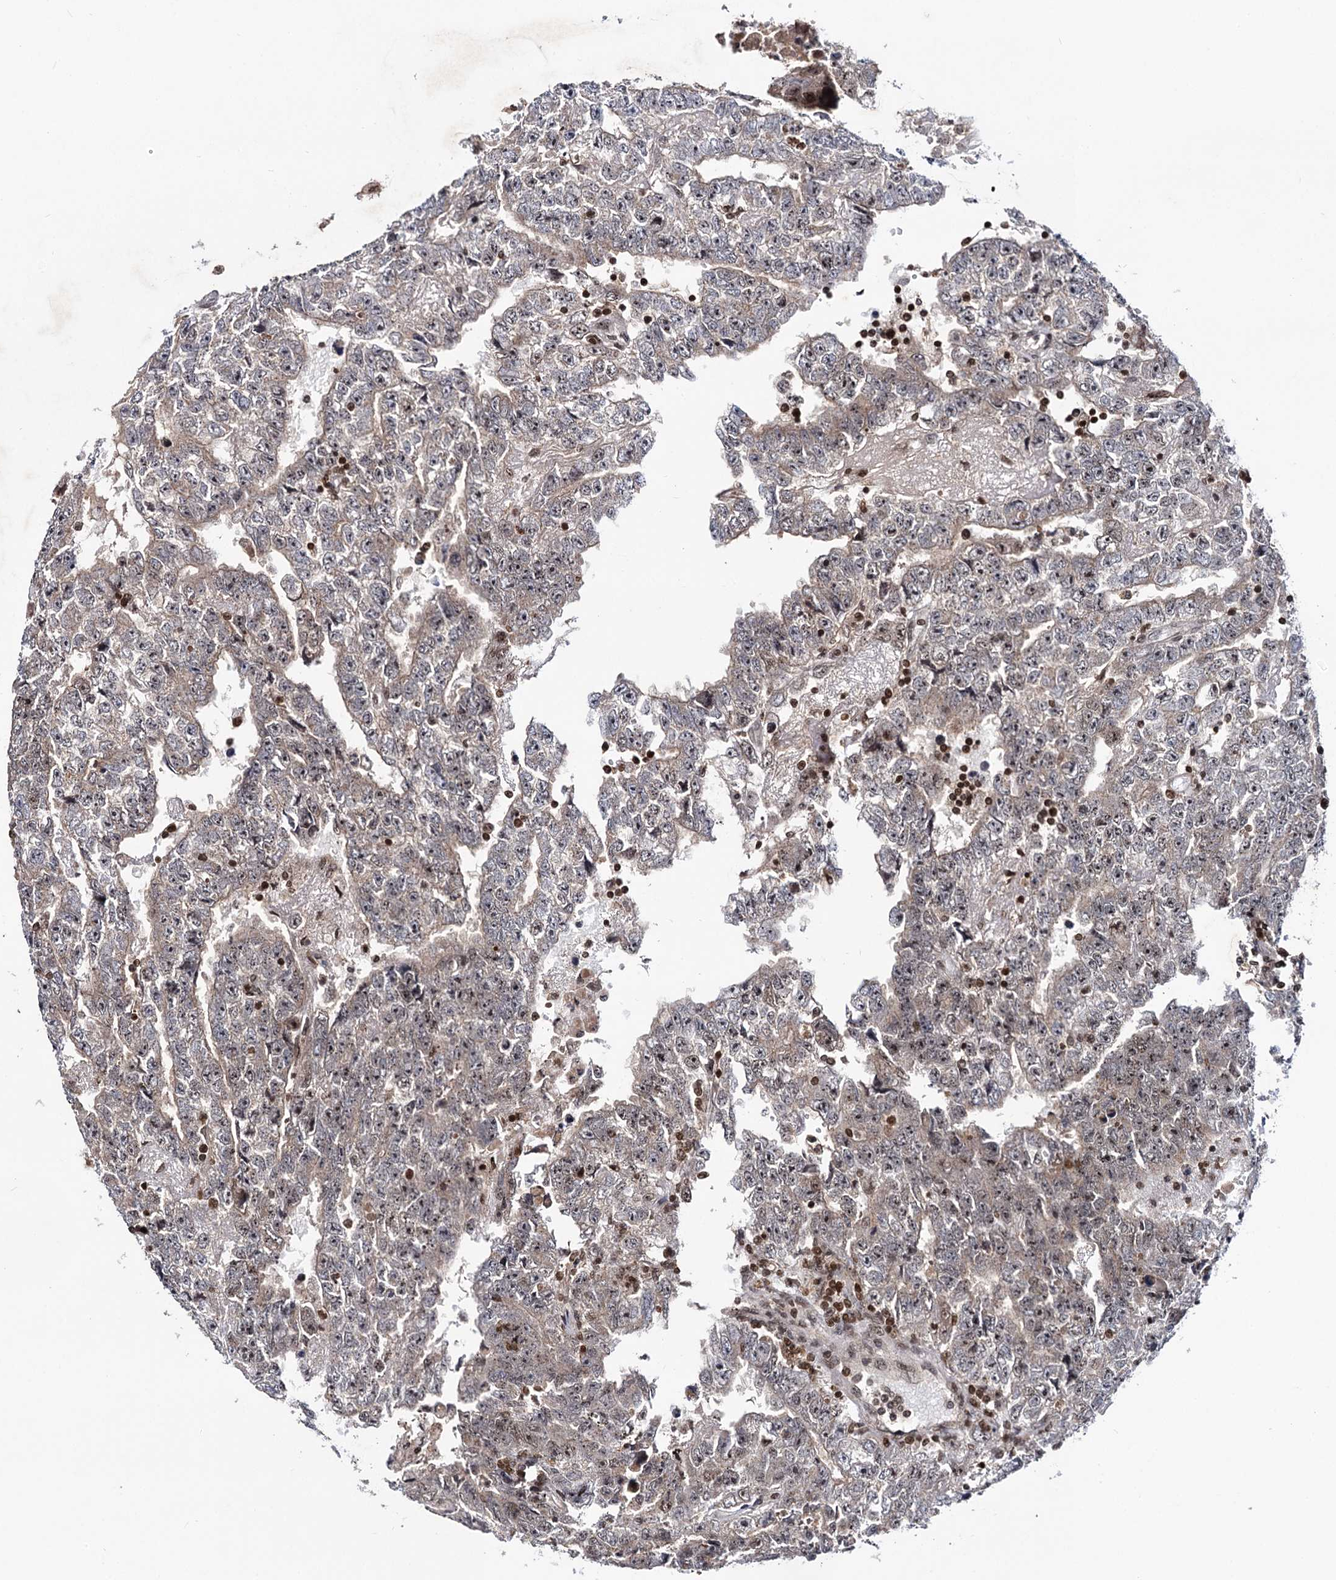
{"staining": {"intensity": "weak", "quantity": "25%-75%", "location": "cytoplasmic/membranous"}, "tissue": "testis cancer", "cell_type": "Tumor cells", "image_type": "cancer", "snomed": [{"axis": "morphology", "description": "Carcinoma, Embryonal, NOS"}, {"axis": "topography", "description": "Testis"}], "caption": "Weak cytoplasmic/membranous protein positivity is present in about 25%-75% of tumor cells in embryonal carcinoma (testis).", "gene": "SMCHD1", "patient": {"sex": "male", "age": 25}}